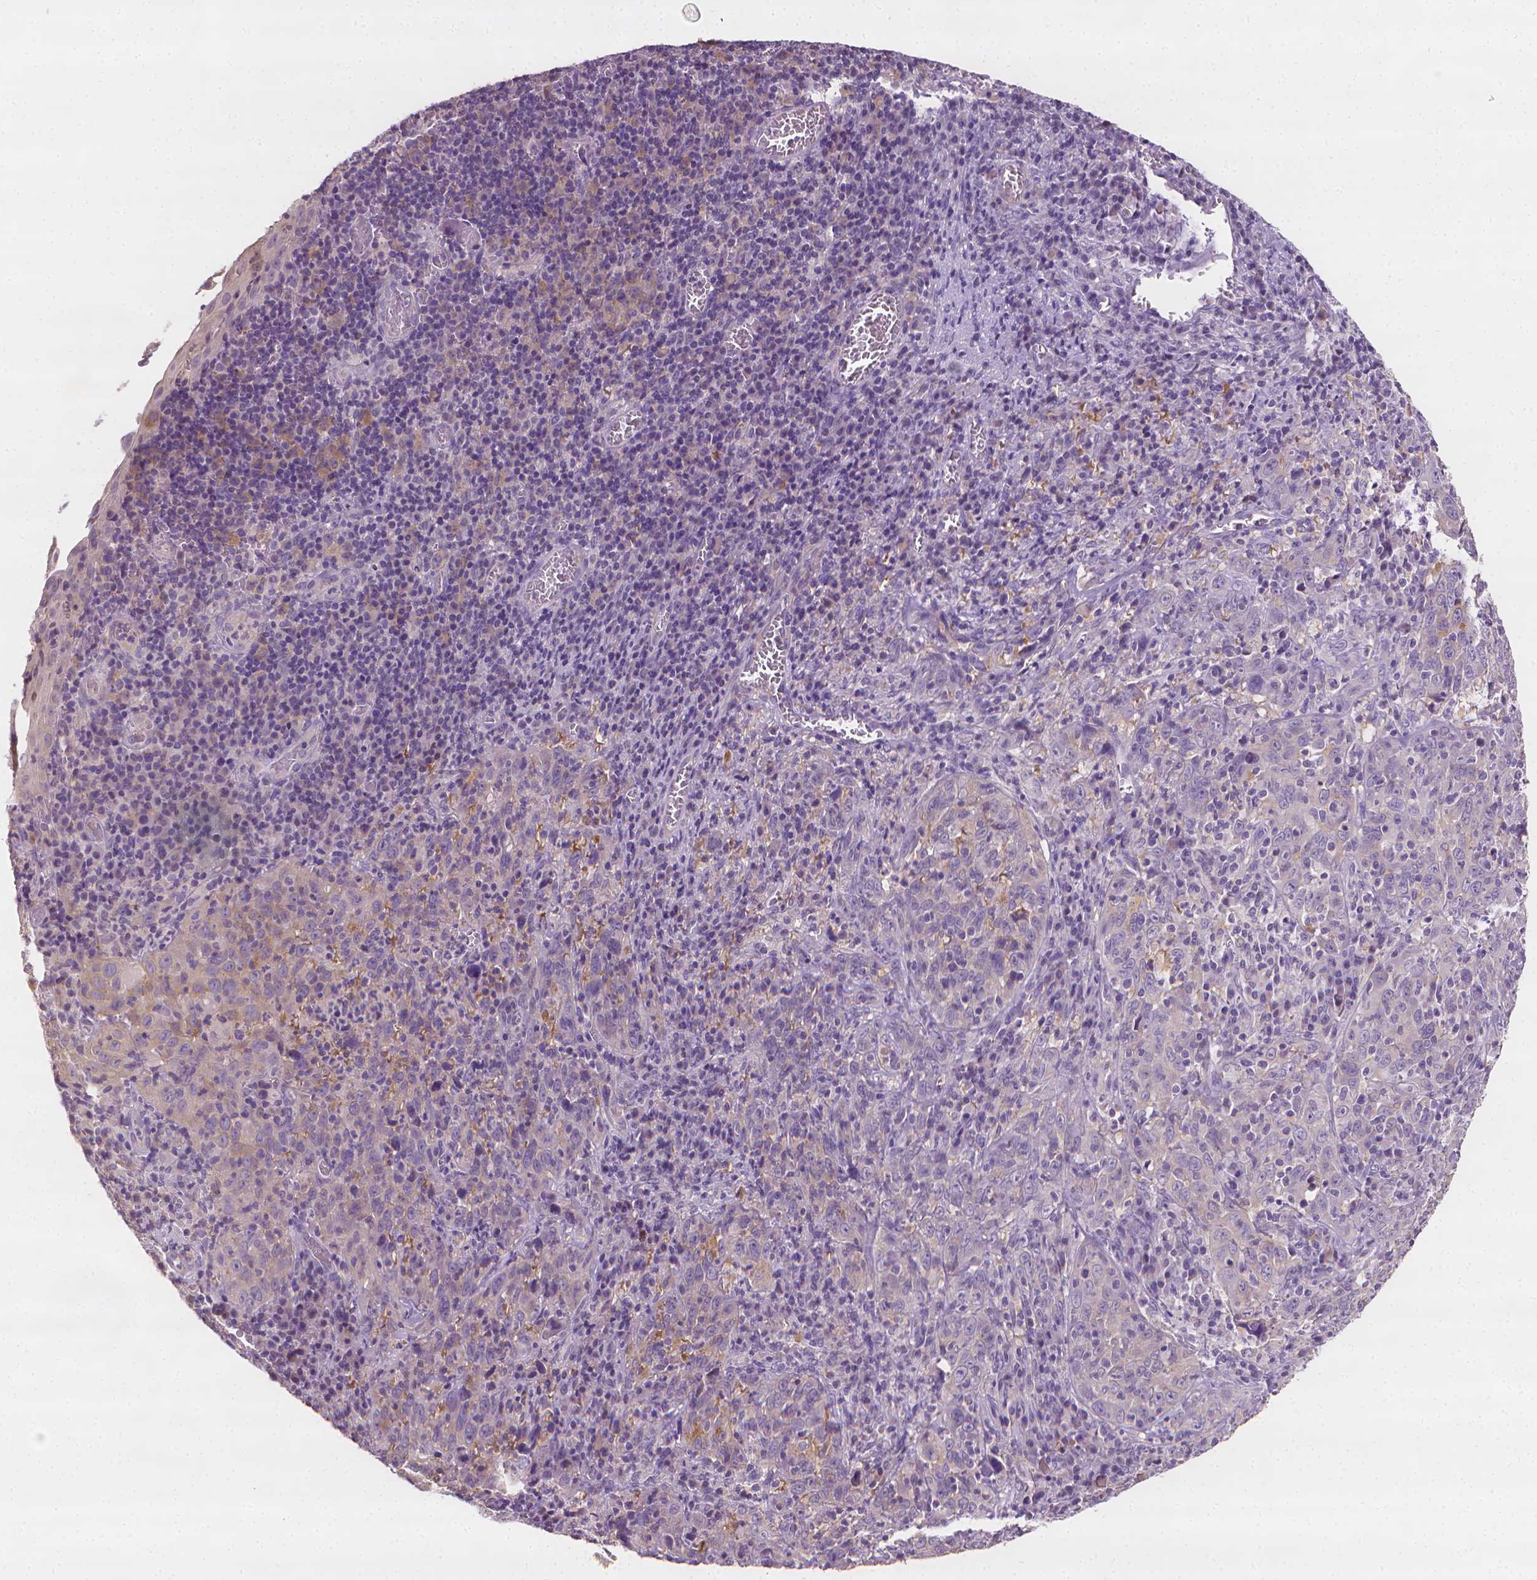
{"staining": {"intensity": "weak", "quantity": "<25%", "location": "cytoplasmic/membranous"}, "tissue": "cervical cancer", "cell_type": "Tumor cells", "image_type": "cancer", "snomed": [{"axis": "morphology", "description": "Squamous cell carcinoma, NOS"}, {"axis": "topography", "description": "Cervix"}], "caption": "DAB immunohistochemical staining of cervical cancer exhibits no significant expression in tumor cells.", "gene": "FASN", "patient": {"sex": "female", "age": 46}}